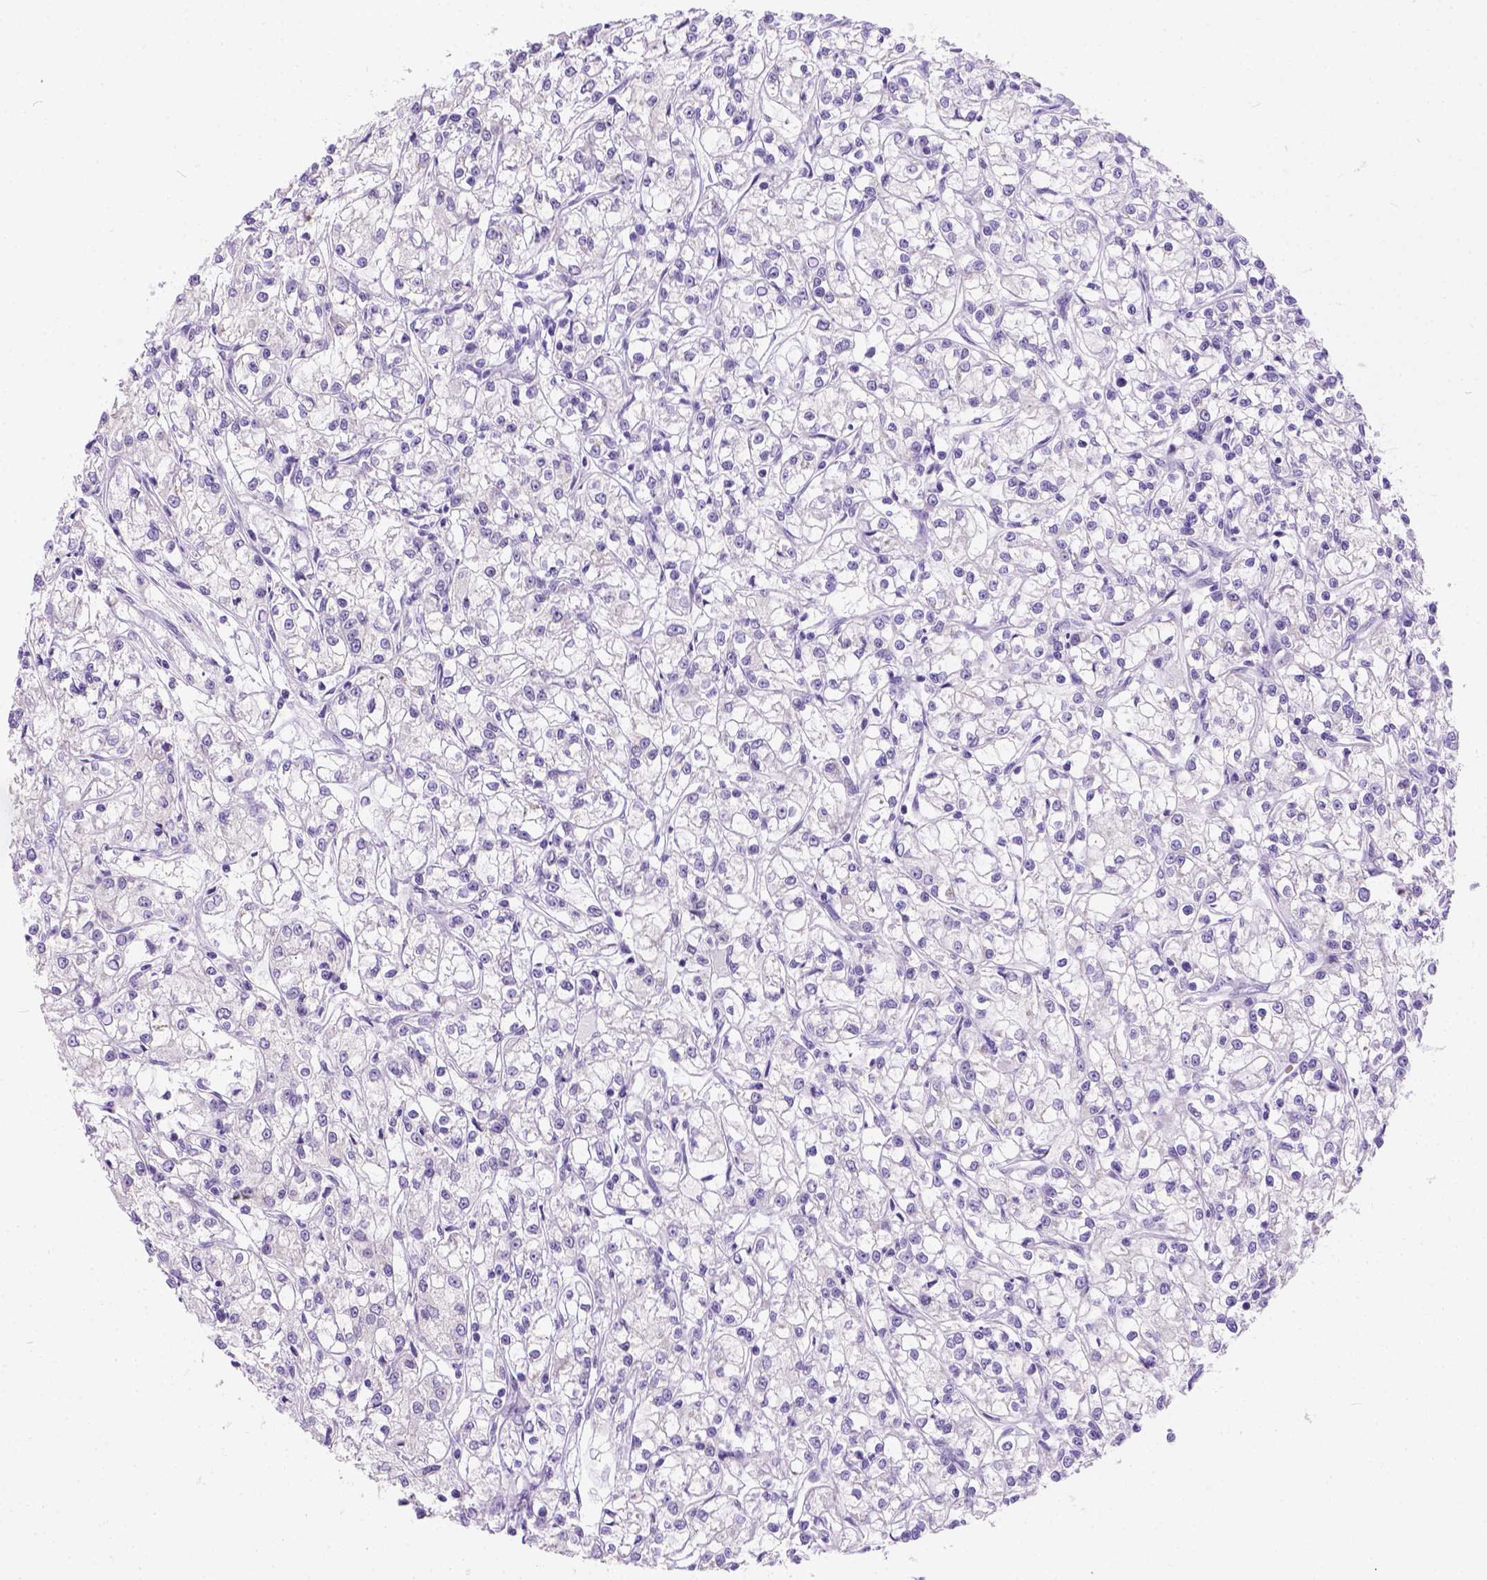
{"staining": {"intensity": "negative", "quantity": "none", "location": "none"}, "tissue": "renal cancer", "cell_type": "Tumor cells", "image_type": "cancer", "snomed": [{"axis": "morphology", "description": "Adenocarcinoma, NOS"}, {"axis": "topography", "description": "Kidney"}], "caption": "Immunohistochemical staining of human renal cancer (adenocarcinoma) reveals no significant positivity in tumor cells.", "gene": "PHF7", "patient": {"sex": "female", "age": 59}}